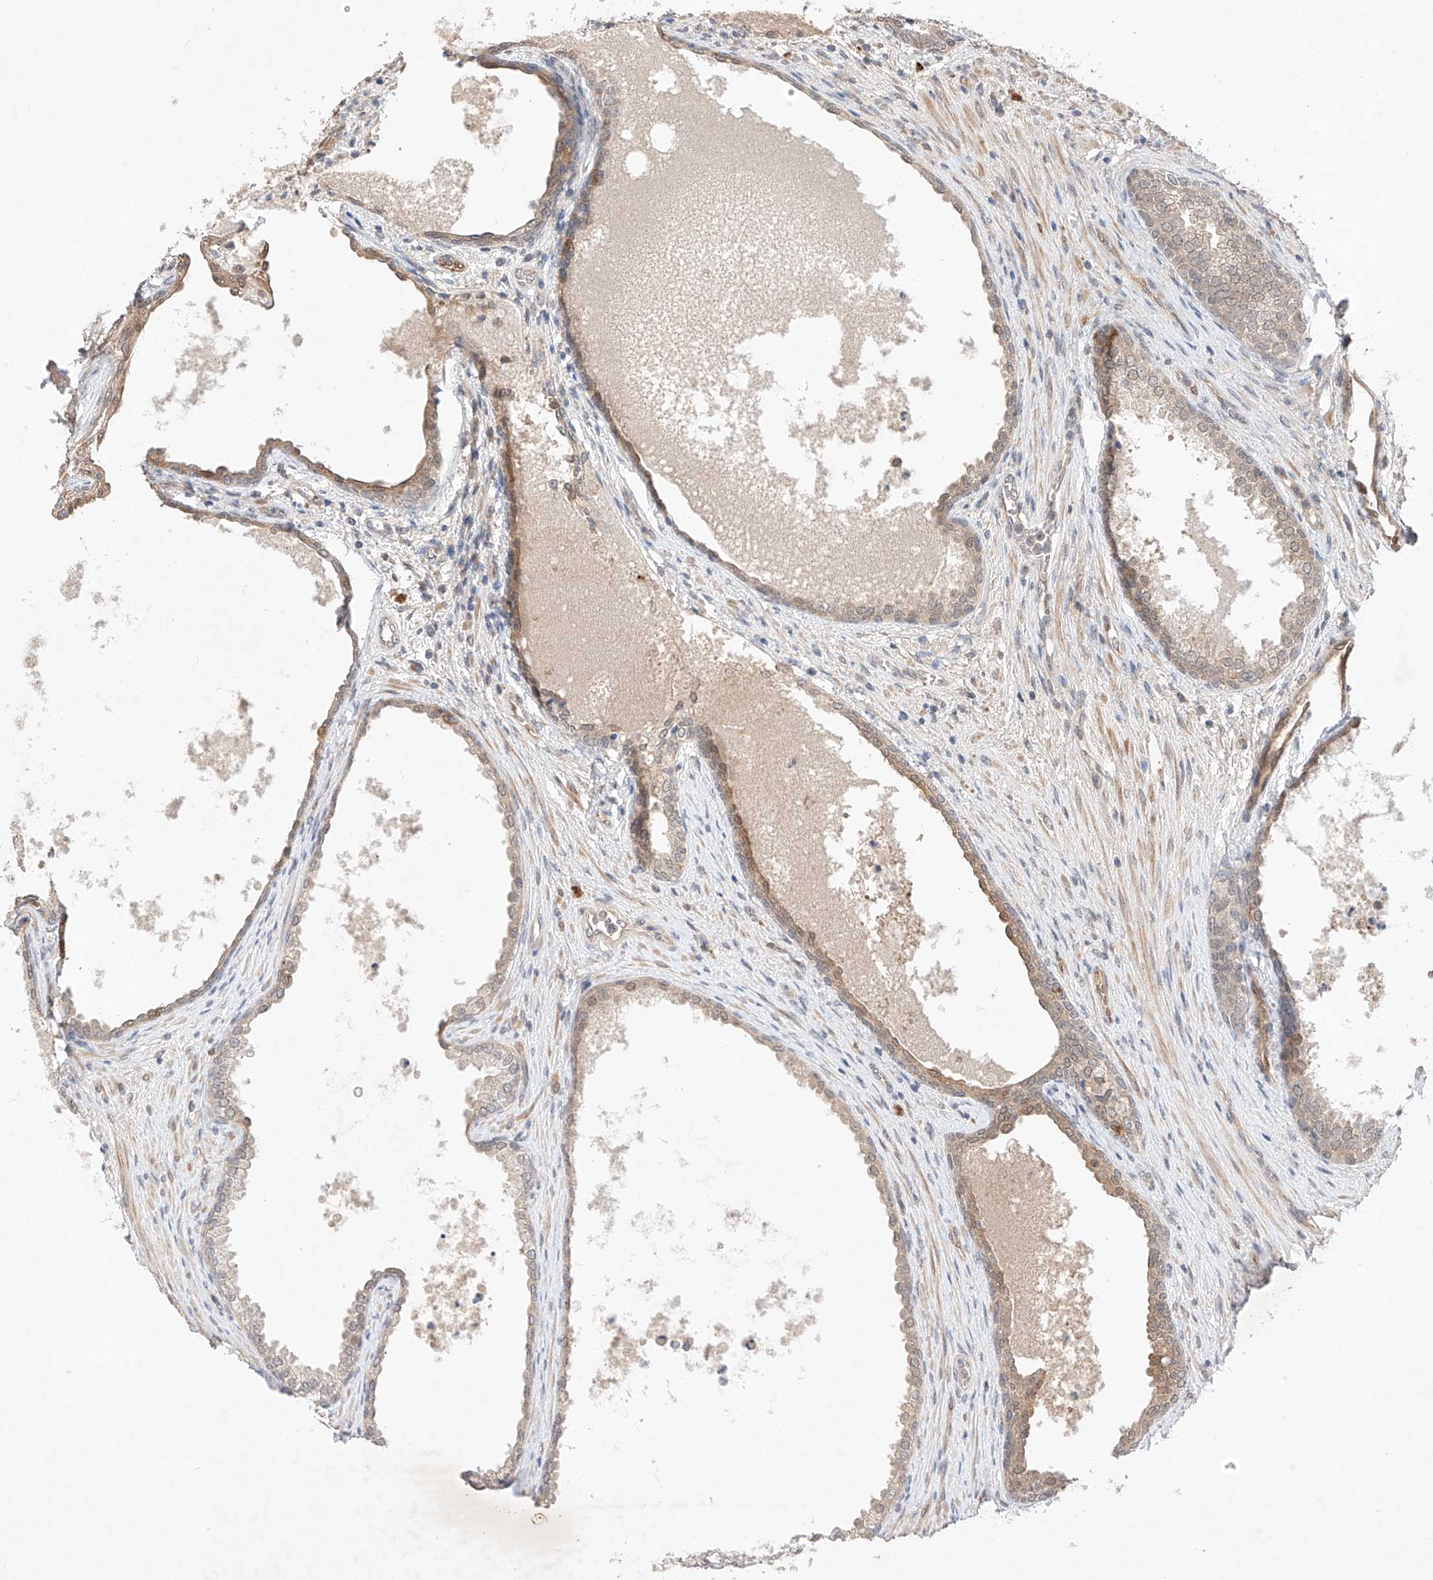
{"staining": {"intensity": "weak", "quantity": "25%-75%", "location": "cytoplasmic/membranous,nuclear"}, "tissue": "prostate", "cell_type": "Glandular cells", "image_type": "normal", "snomed": [{"axis": "morphology", "description": "Normal tissue, NOS"}, {"axis": "topography", "description": "Prostate"}], "caption": "Weak cytoplasmic/membranous,nuclear protein staining is seen in about 25%-75% of glandular cells in prostate. (IHC, brightfield microscopy, high magnification).", "gene": "ZNF124", "patient": {"sex": "male", "age": 76}}